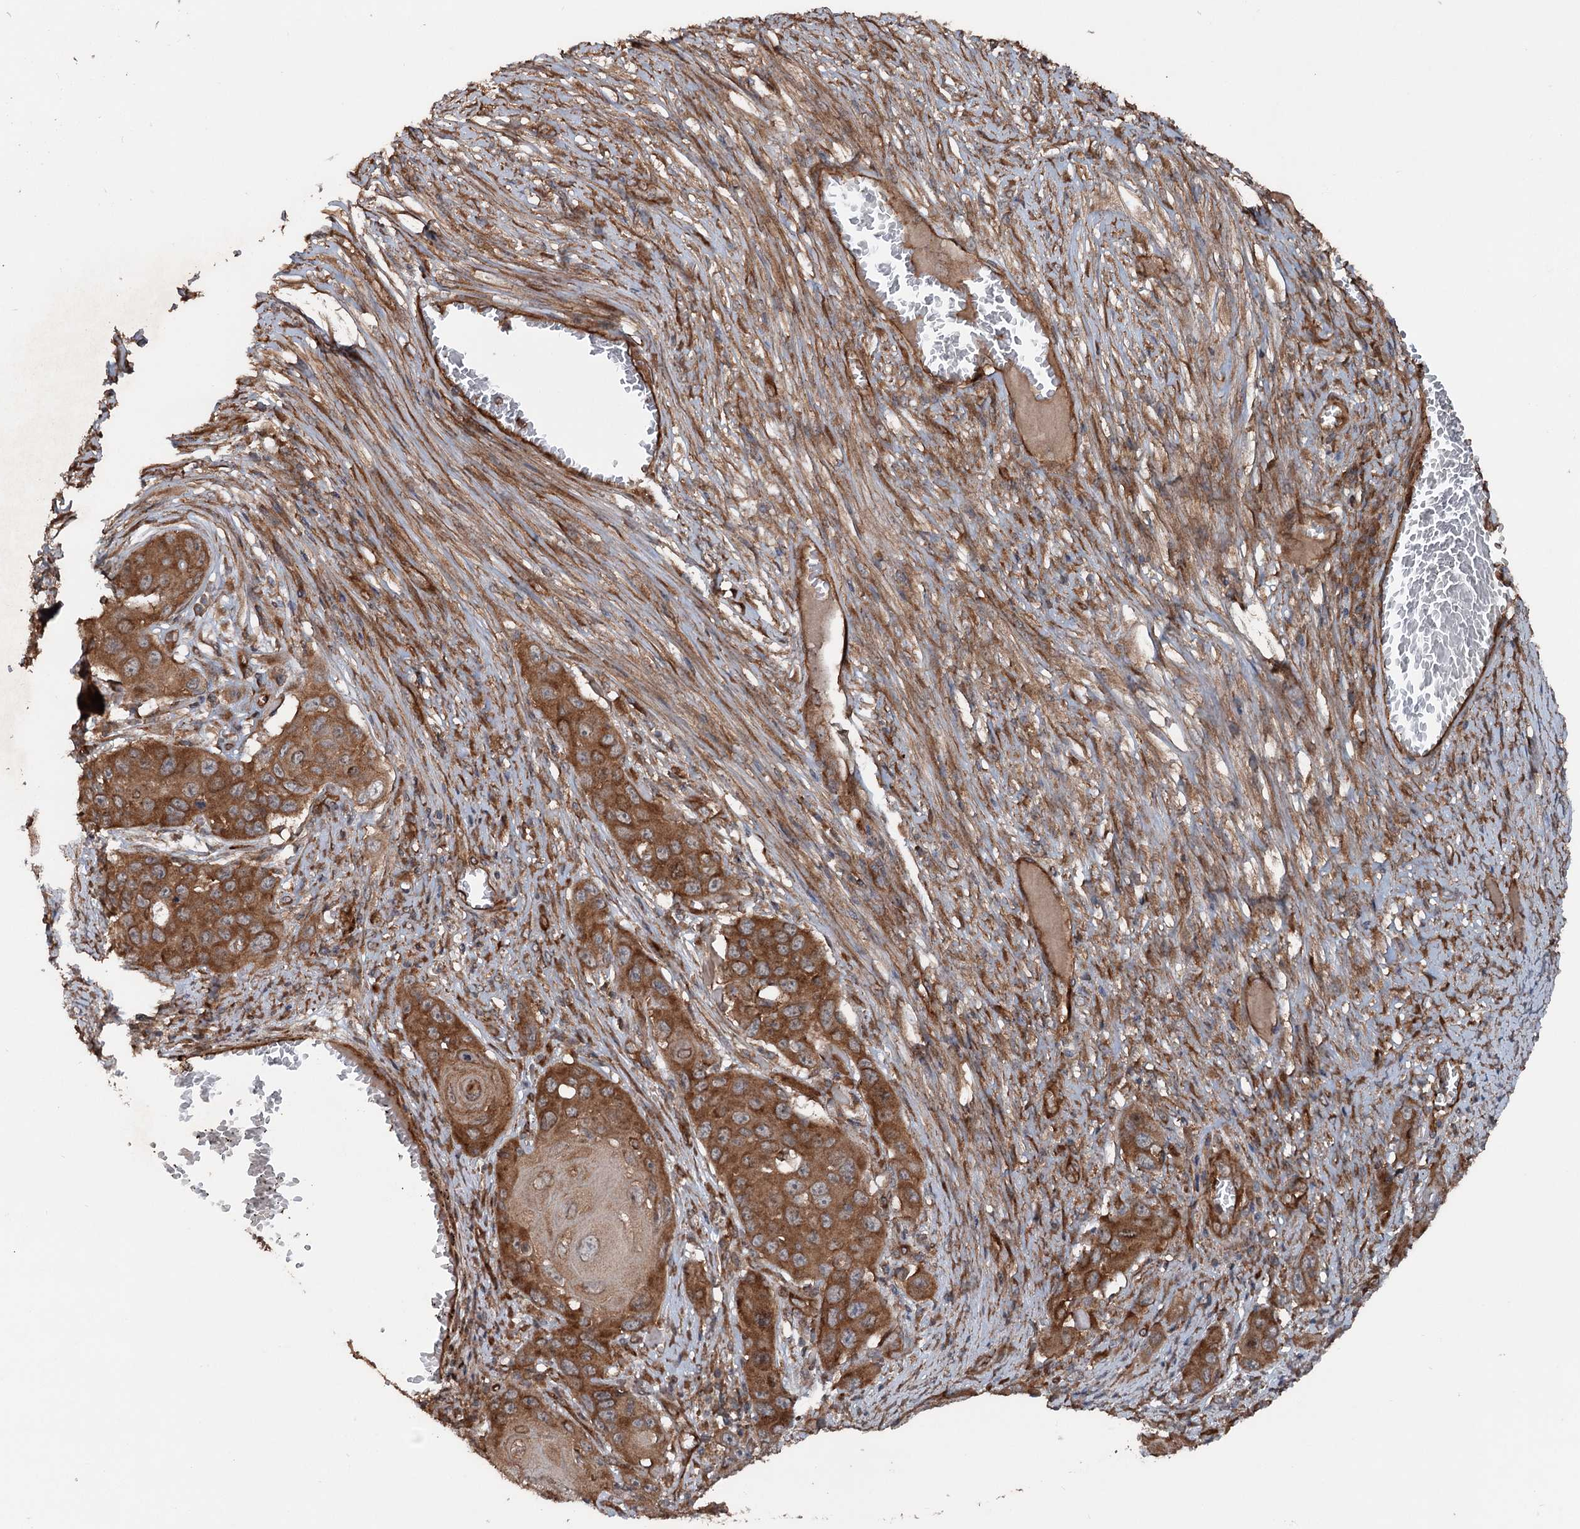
{"staining": {"intensity": "moderate", "quantity": ">75%", "location": "cytoplasmic/membranous"}, "tissue": "skin cancer", "cell_type": "Tumor cells", "image_type": "cancer", "snomed": [{"axis": "morphology", "description": "Squamous cell carcinoma, NOS"}, {"axis": "topography", "description": "Skin"}], "caption": "Skin squamous cell carcinoma tissue exhibits moderate cytoplasmic/membranous positivity in about >75% of tumor cells Immunohistochemistry stains the protein in brown and the nuclei are stained blue.", "gene": "RNF214", "patient": {"sex": "male", "age": 55}}